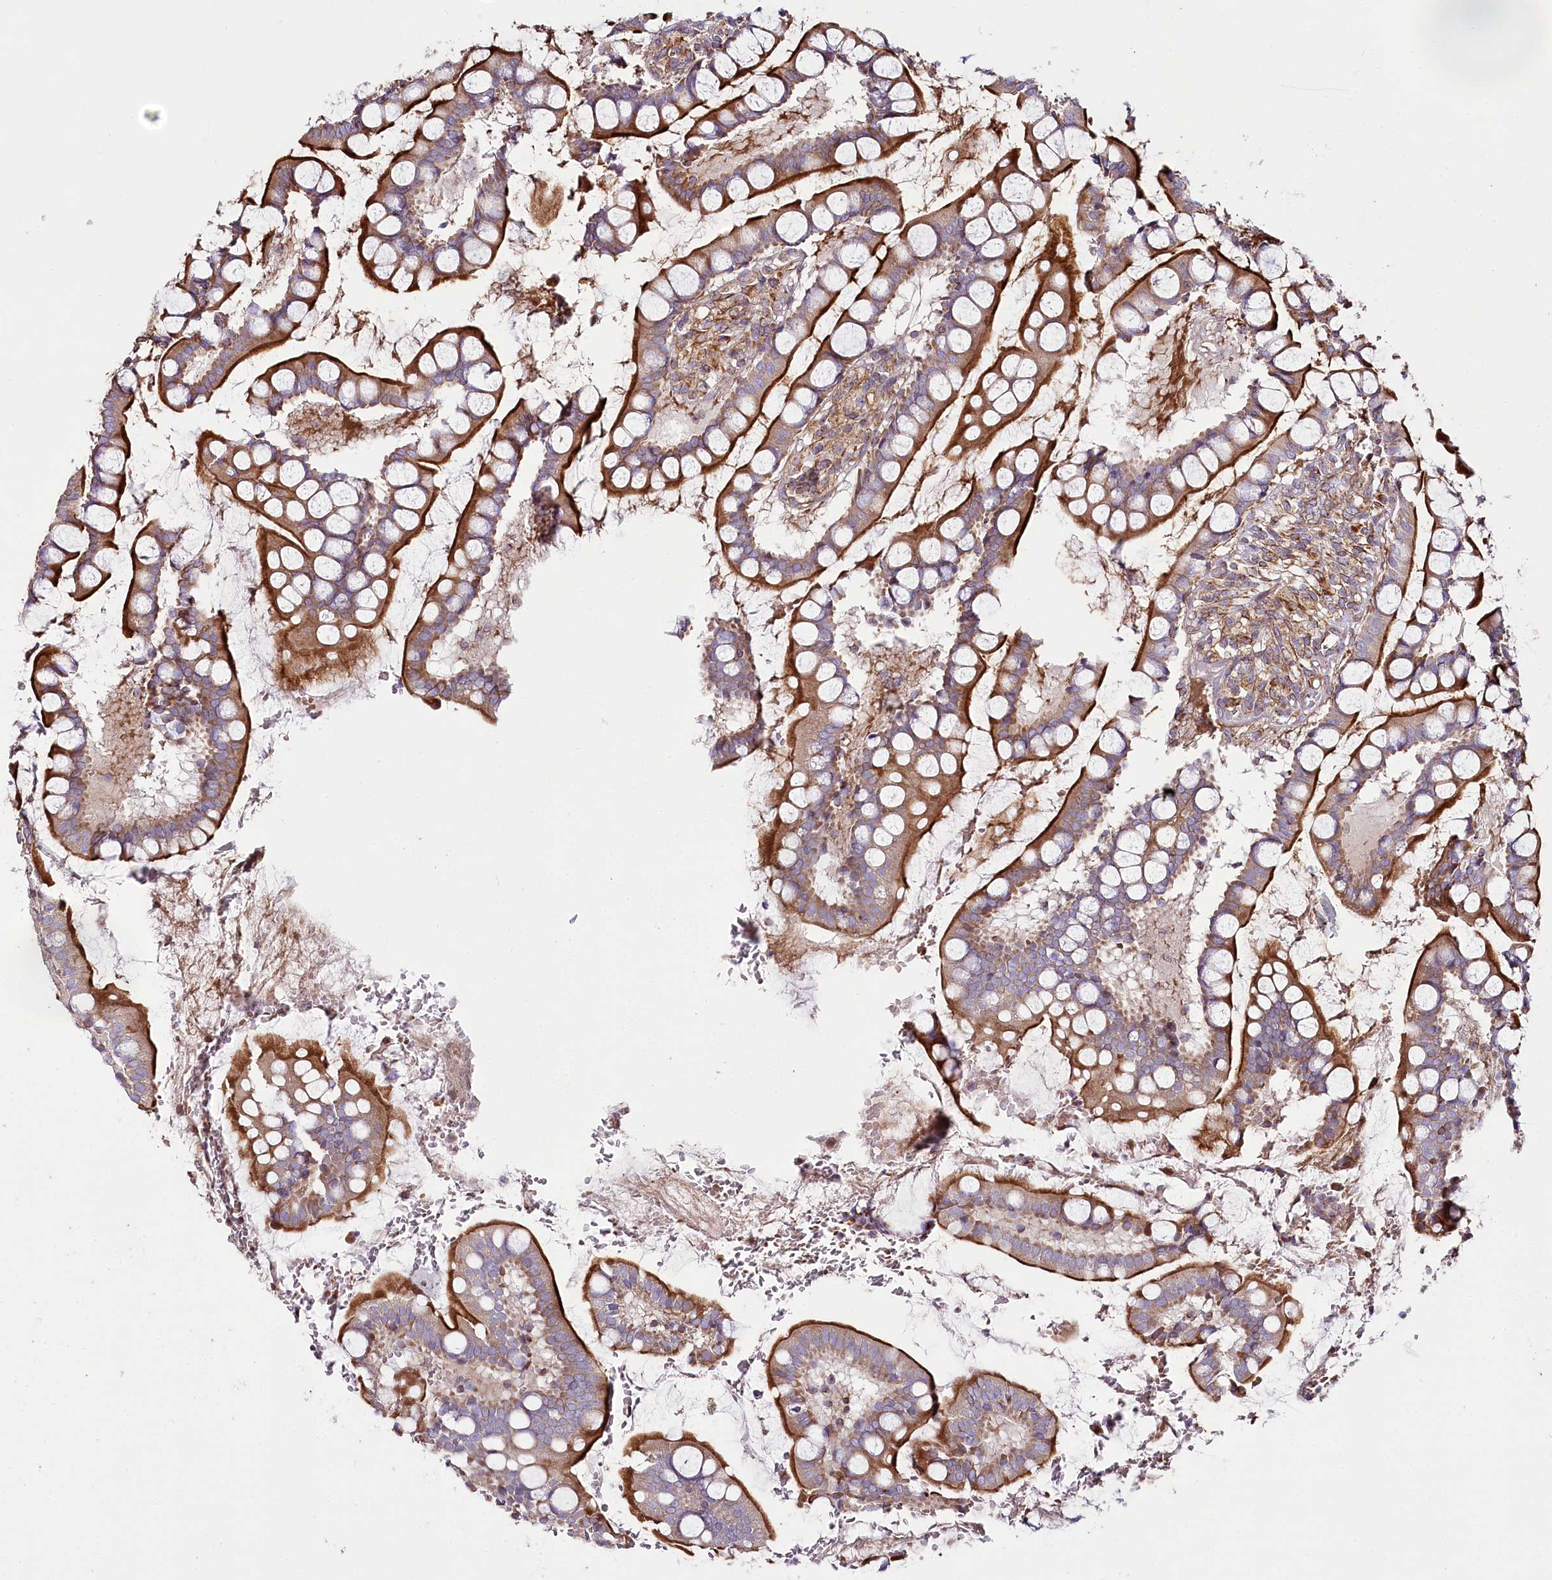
{"staining": {"intensity": "strong", "quantity": ">75%", "location": "cytoplasmic/membranous"}, "tissue": "small intestine", "cell_type": "Glandular cells", "image_type": "normal", "snomed": [{"axis": "morphology", "description": "Normal tissue, NOS"}, {"axis": "topography", "description": "Small intestine"}], "caption": "Immunohistochemistry (DAB (3,3'-diaminobenzidine)) staining of benign small intestine displays strong cytoplasmic/membranous protein expression in about >75% of glandular cells. Nuclei are stained in blue.", "gene": "THUMPD3", "patient": {"sex": "male", "age": 52}}